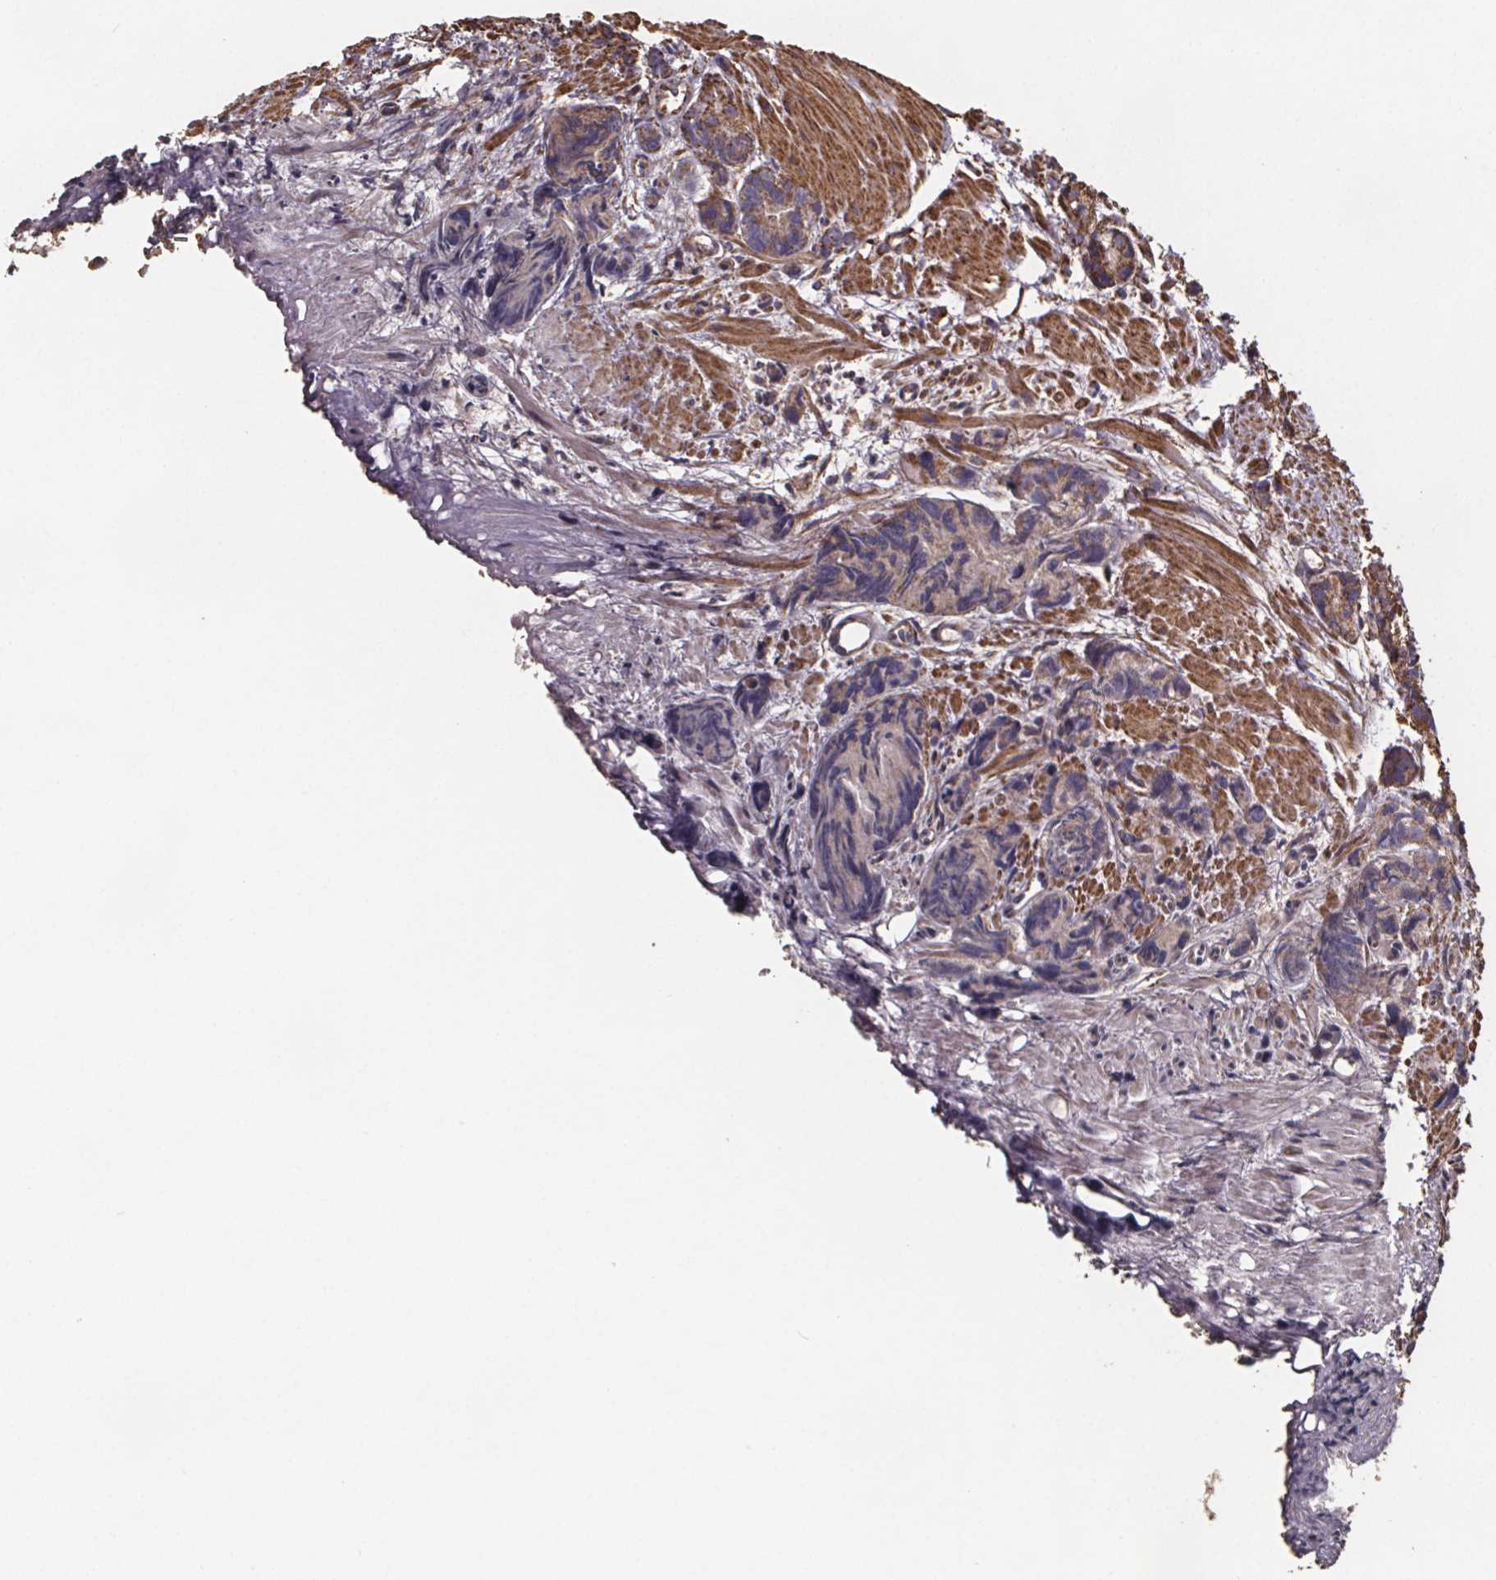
{"staining": {"intensity": "weak", "quantity": "25%-75%", "location": "cytoplasmic/membranous"}, "tissue": "prostate cancer", "cell_type": "Tumor cells", "image_type": "cancer", "snomed": [{"axis": "morphology", "description": "Adenocarcinoma, High grade"}, {"axis": "topography", "description": "Prostate"}], "caption": "Immunohistochemistry of human prostate cancer (high-grade adenocarcinoma) shows low levels of weak cytoplasmic/membranous positivity in about 25%-75% of tumor cells.", "gene": "SLC35D2", "patient": {"sex": "male", "age": 77}}